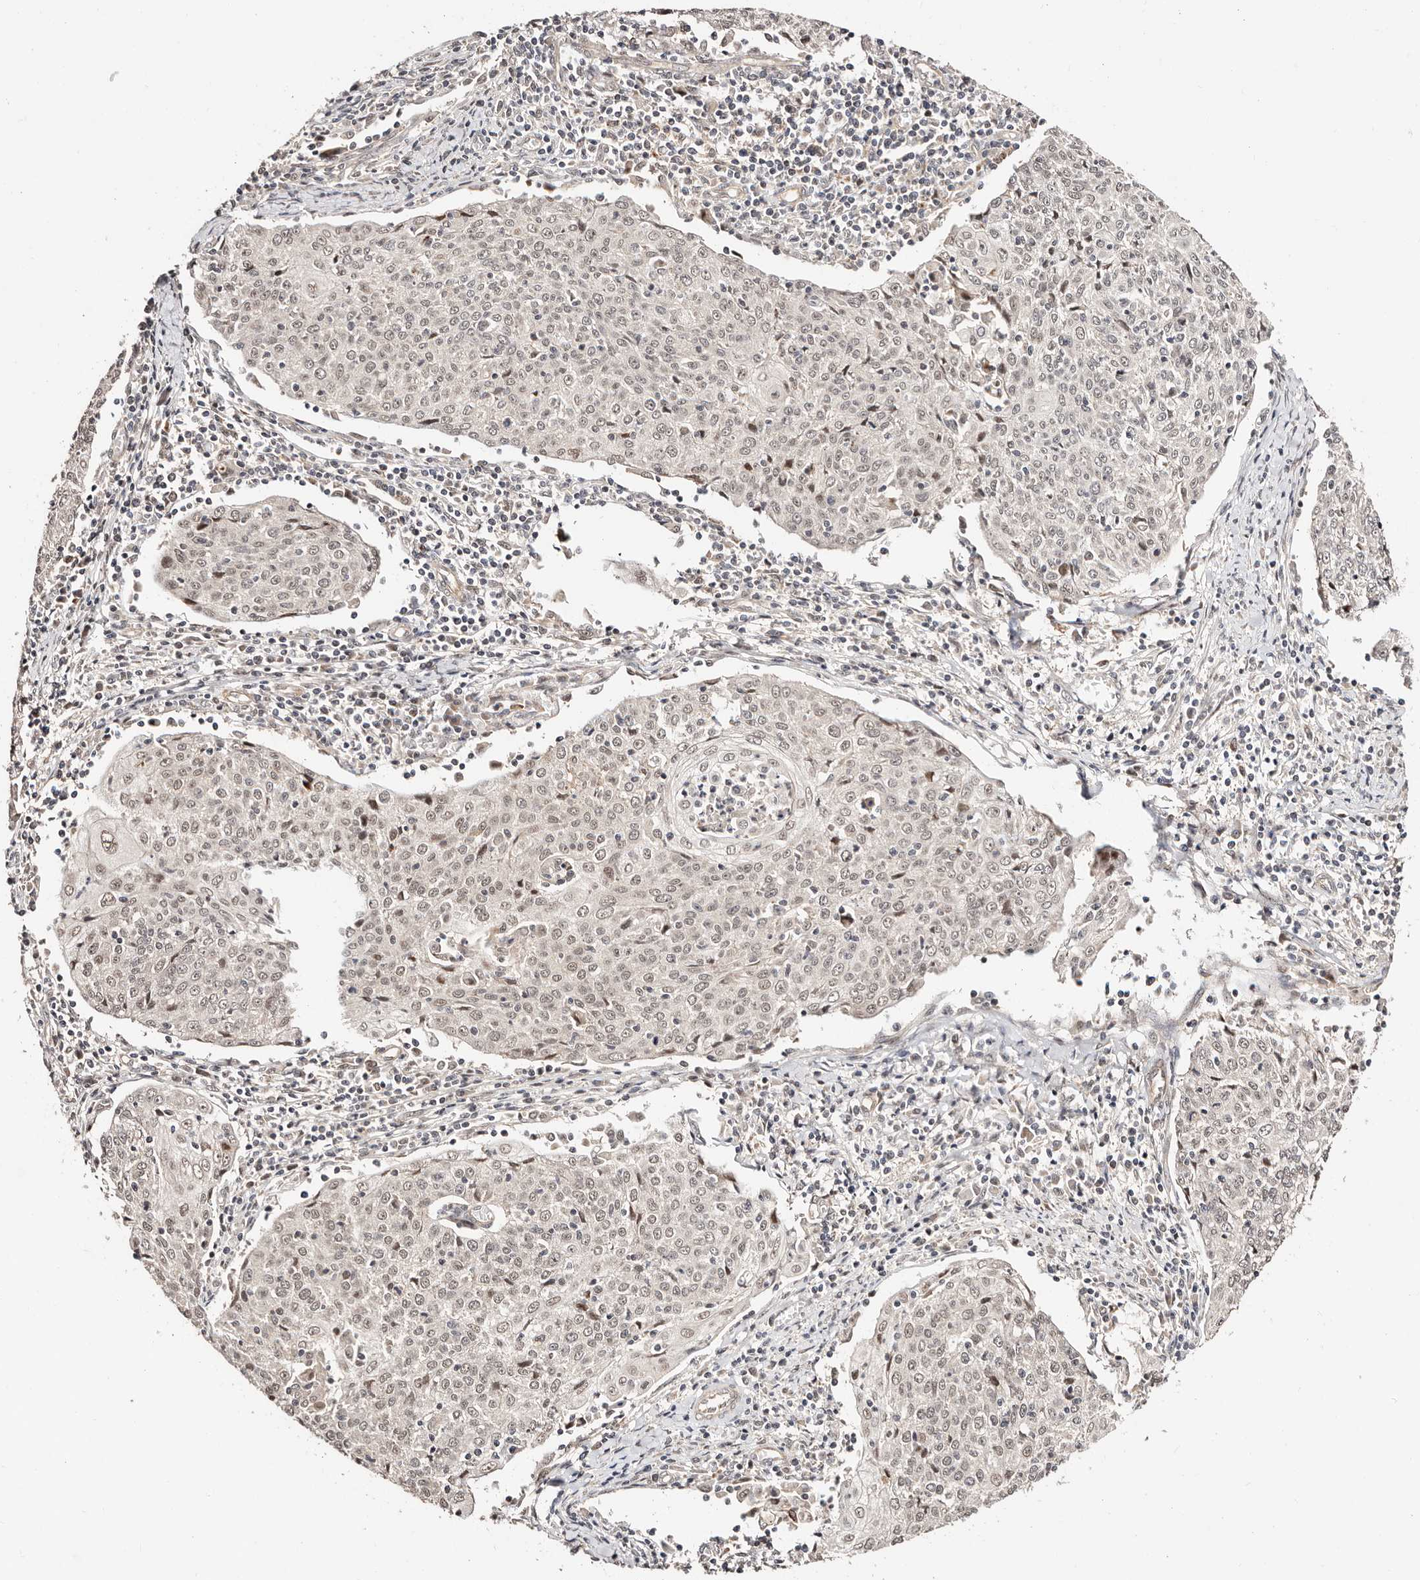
{"staining": {"intensity": "weak", "quantity": ">75%", "location": "nuclear"}, "tissue": "cervical cancer", "cell_type": "Tumor cells", "image_type": "cancer", "snomed": [{"axis": "morphology", "description": "Squamous cell carcinoma, NOS"}, {"axis": "topography", "description": "Cervix"}], "caption": "A brown stain highlights weak nuclear staining of a protein in human cervical cancer tumor cells.", "gene": "CTNNBL1", "patient": {"sex": "female", "age": 48}}